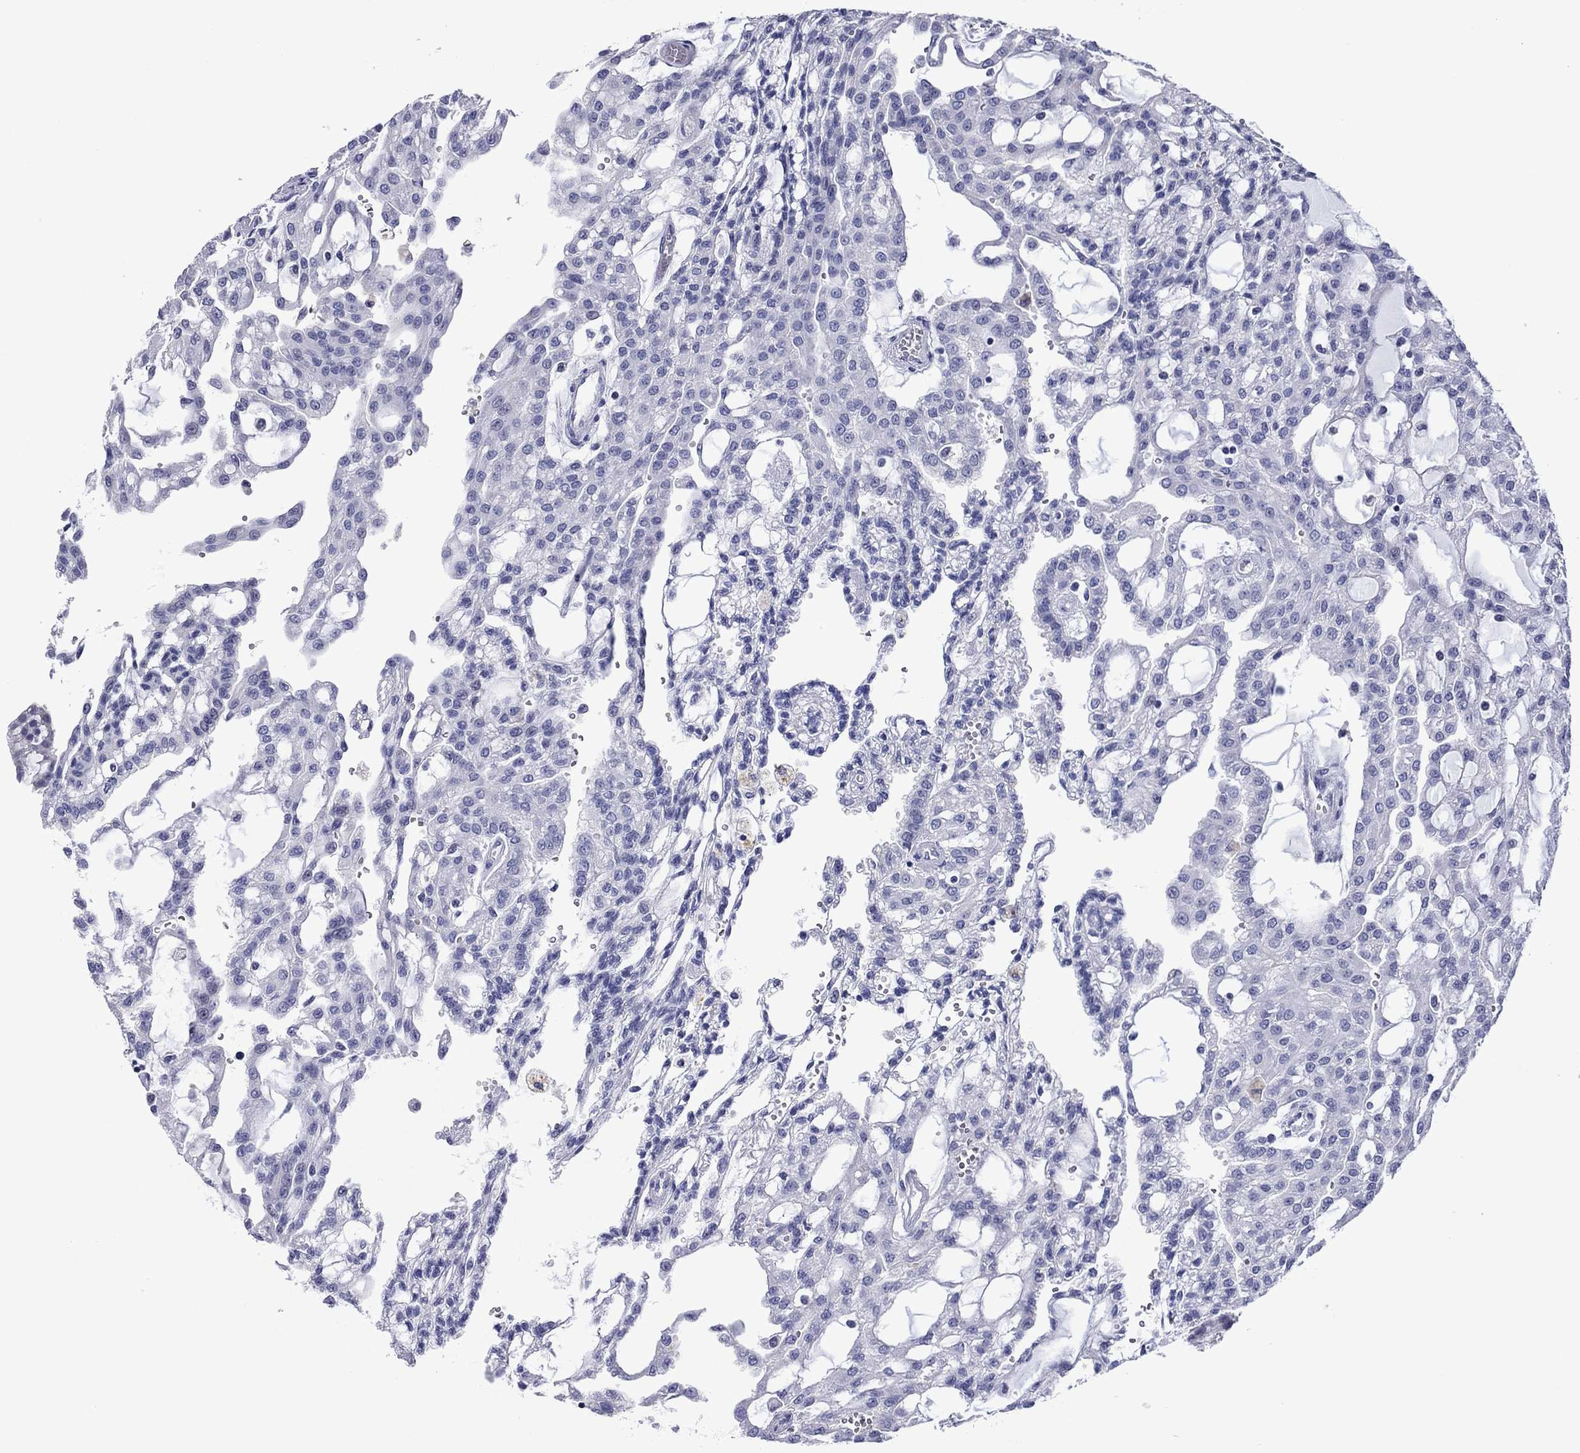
{"staining": {"intensity": "negative", "quantity": "none", "location": "none"}, "tissue": "renal cancer", "cell_type": "Tumor cells", "image_type": "cancer", "snomed": [{"axis": "morphology", "description": "Adenocarcinoma, NOS"}, {"axis": "topography", "description": "Kidney"}], "caption": "A high-resolution micrograph shows IHC staining of renal adenocarcinoma, which shows no significant positivity in tumor cells.", "gene": "PIWIL1", "patient": {"sex": "male", "age": 63}}